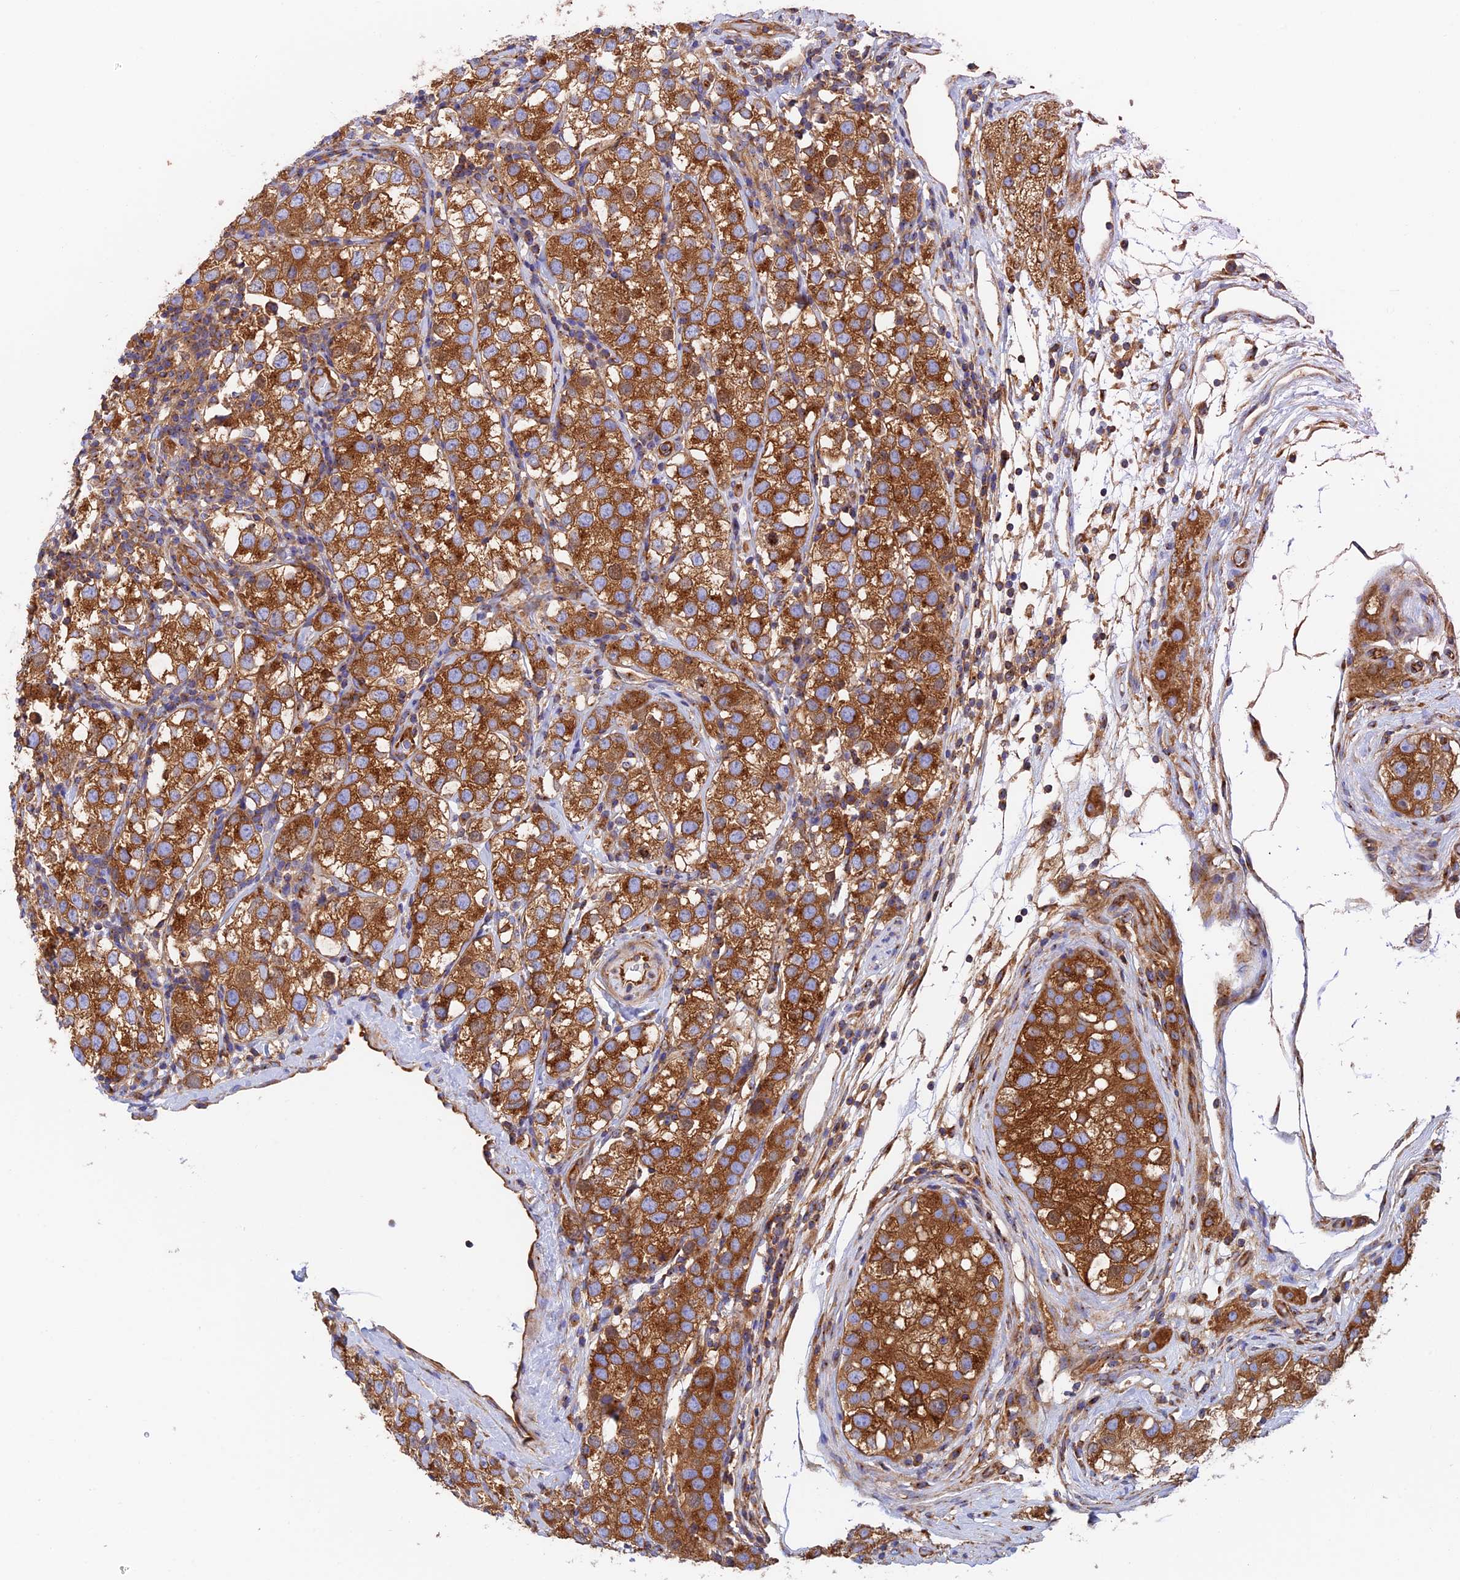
{"staining": {"intensity": "strong", "quantity": ">75%", "location": "cytoplasmic/membranous"}, "tissue": "testis cancer", "cell_type": "Tumor cells", "image_type": "cancer", "snomed": [{"axis": "morphology", "description": "Seminoma, NOS"}, {"axis": "topography", "description": "Testis"}], "caption": "The histopathology image demonstrates immunohistochemical staining of testis cancer (seminoma). There is strong cytoplasmic/membranous positivity is identified in about >75% of tumor cells. The staining is performed using DAB (3,3'-diaminobenzidine) brown chromogen to label protein expression. The nuclei are counter-stained blue using hematoxylin.", "gene": "DCTN2", "patient": {"sex": "male", "age": 34}}